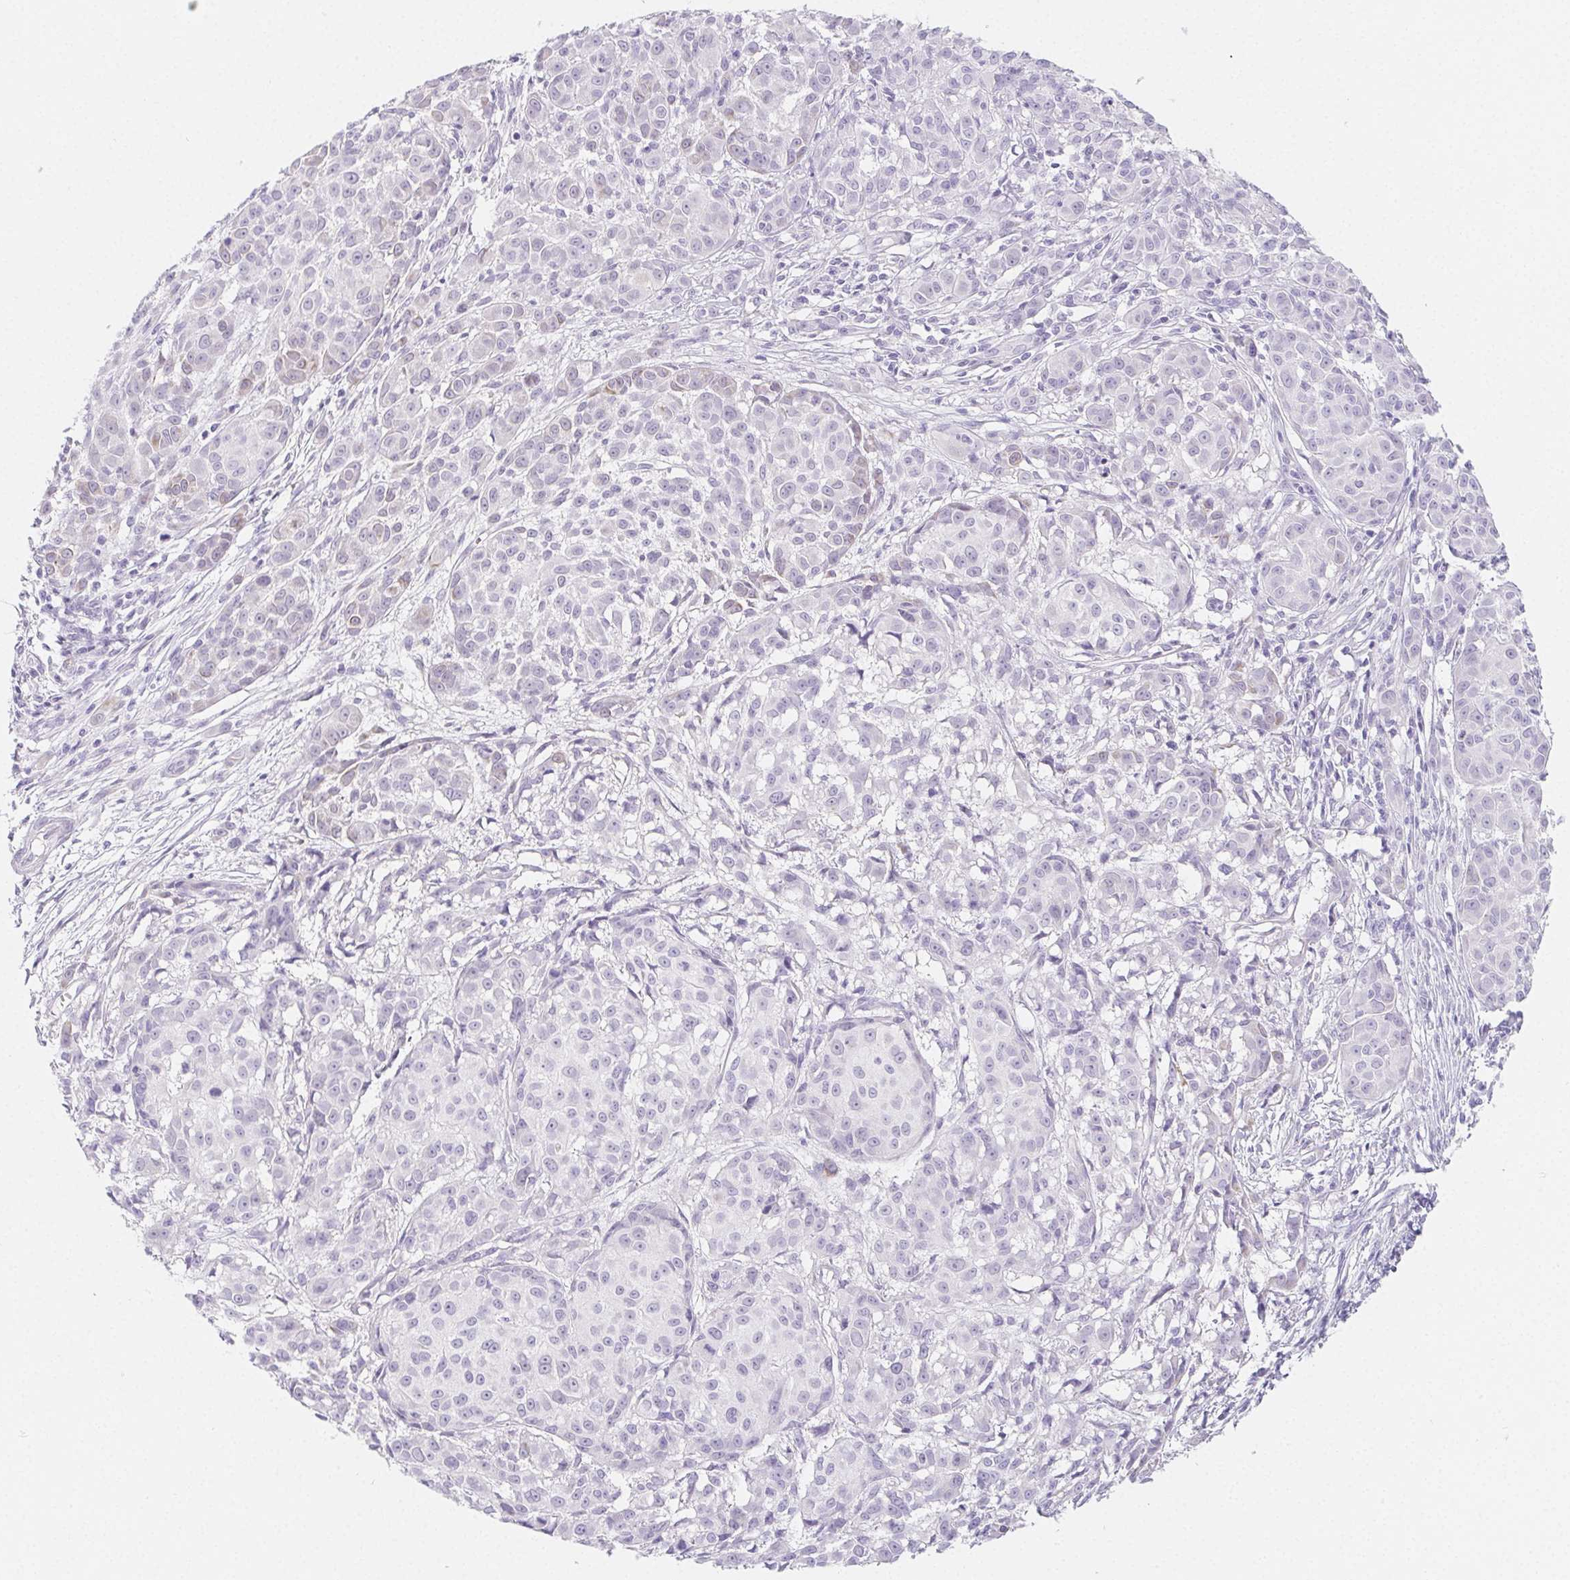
{"staining": {"intensity": "negative", "quantity": "none", "location": "none"}, "tissue": "melanoma", "cell_type": "Tumor cells", "image_type": "cancer", "snomed": [{"axis": "morphology", "description": "Malignant melanoma, NOS"}, {"axis": "topography", "description": "Skin"}], "caption": "Malignant melanoma was stained to show a protein in brown. There is no significant expression in tumor cells.", "gene": "ZBBX", "patient": {"sex": "male", "age": 48}}